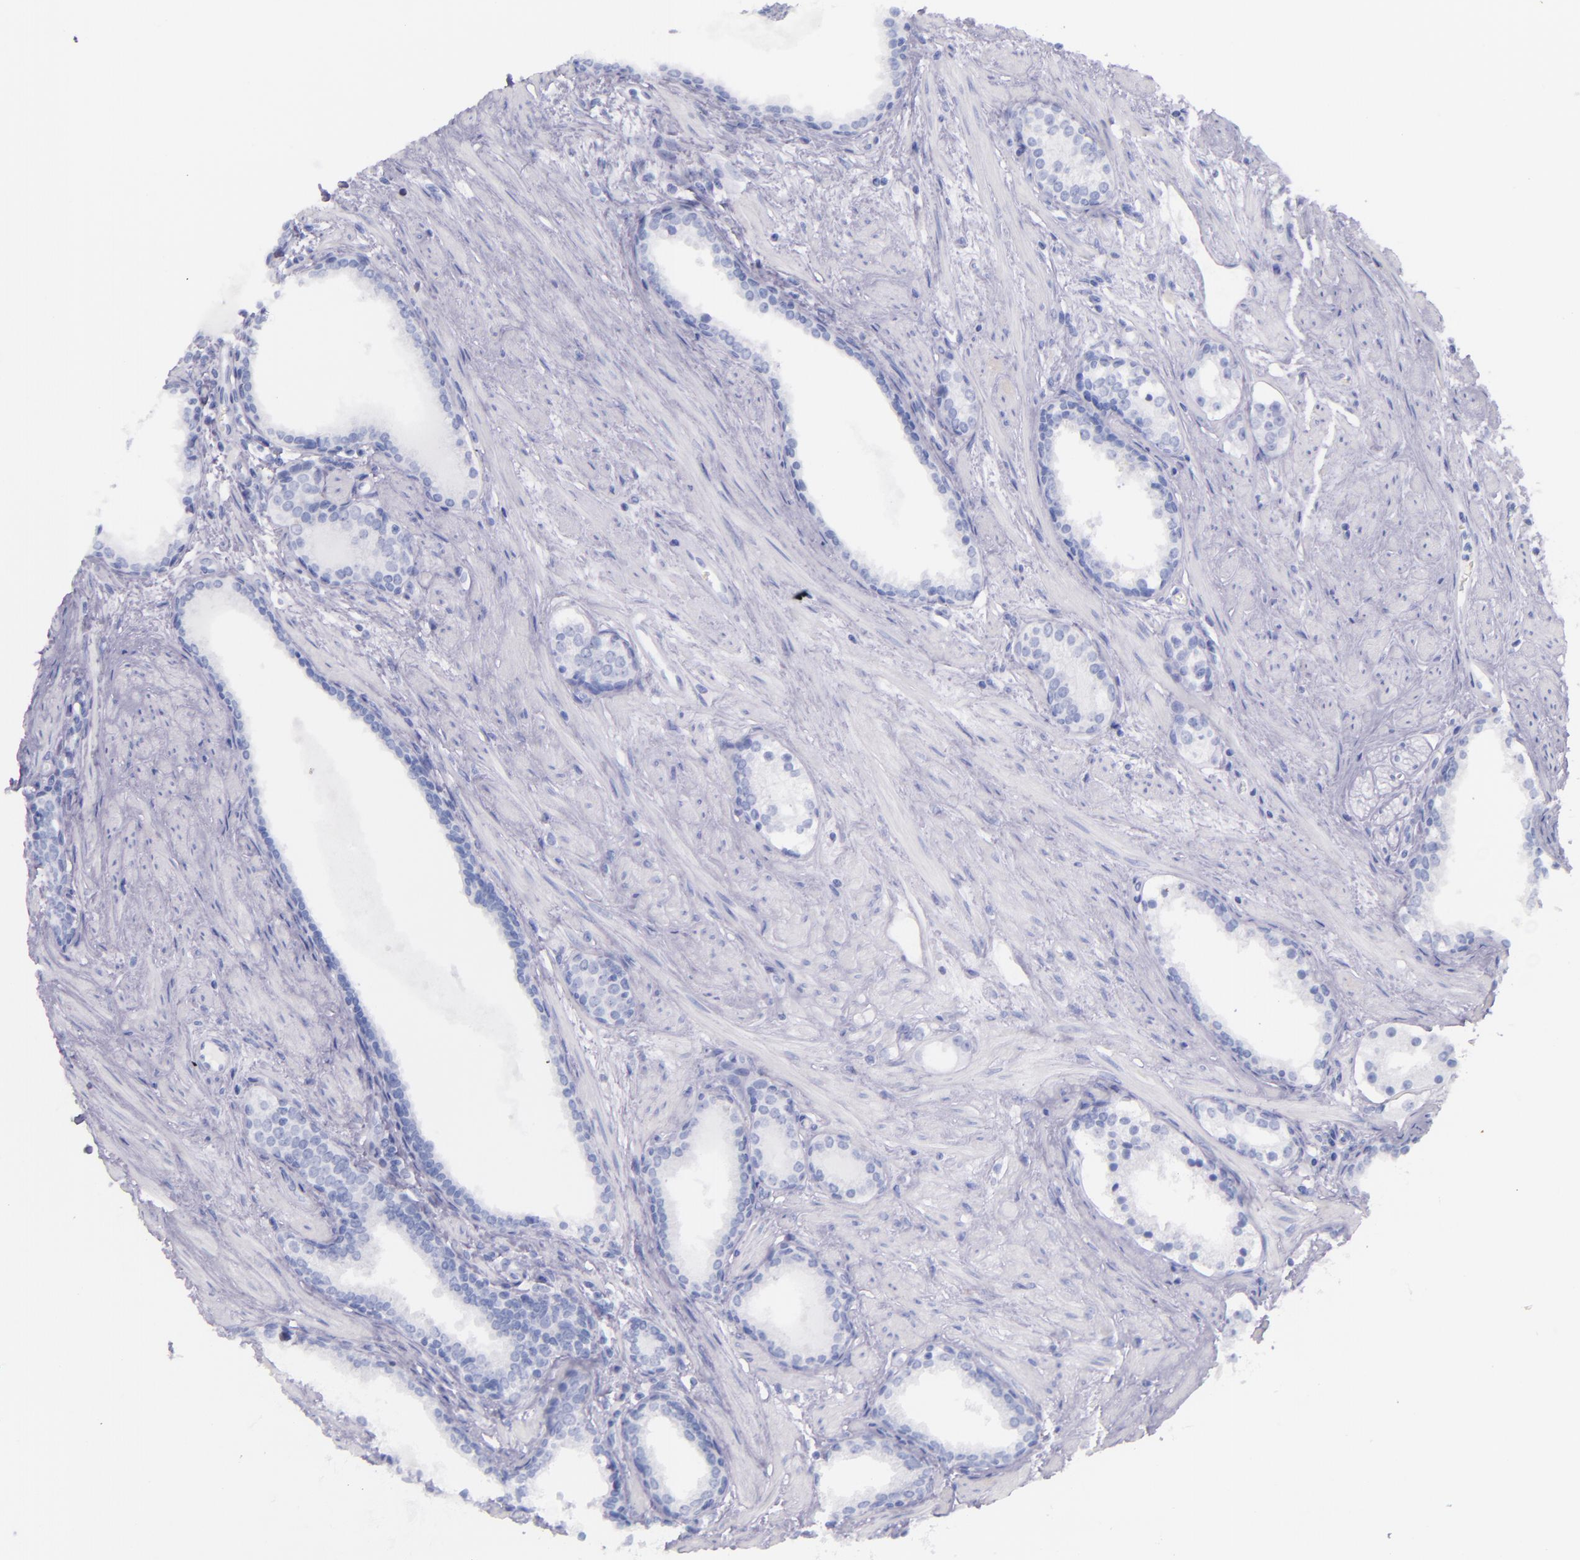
{"staining": {"intensity": "negative", "quantity": "none", "location": "none"}, "tissue": "prostate cancer", "cell_type": "Tumor cells", "image_type": "cancer", "snomed": [{"axis": "morphology", "description": "Adenocarcinoma, Medium grade"}, {"axis": "topography", "description": "Prostate"}], "caption": "This is a micrograph of IHC staining of prostate cancer (medium-grade adenocarcinoma), which shows no positivity in tumor cells. The staining was performed using DAB to visualize the protein expression in brown, while the nuclei were stained in blue with hematoxylin (Magnification: 20x).", "gene": "SFTPB", "patient": {"sex": "male", "age": 73}}